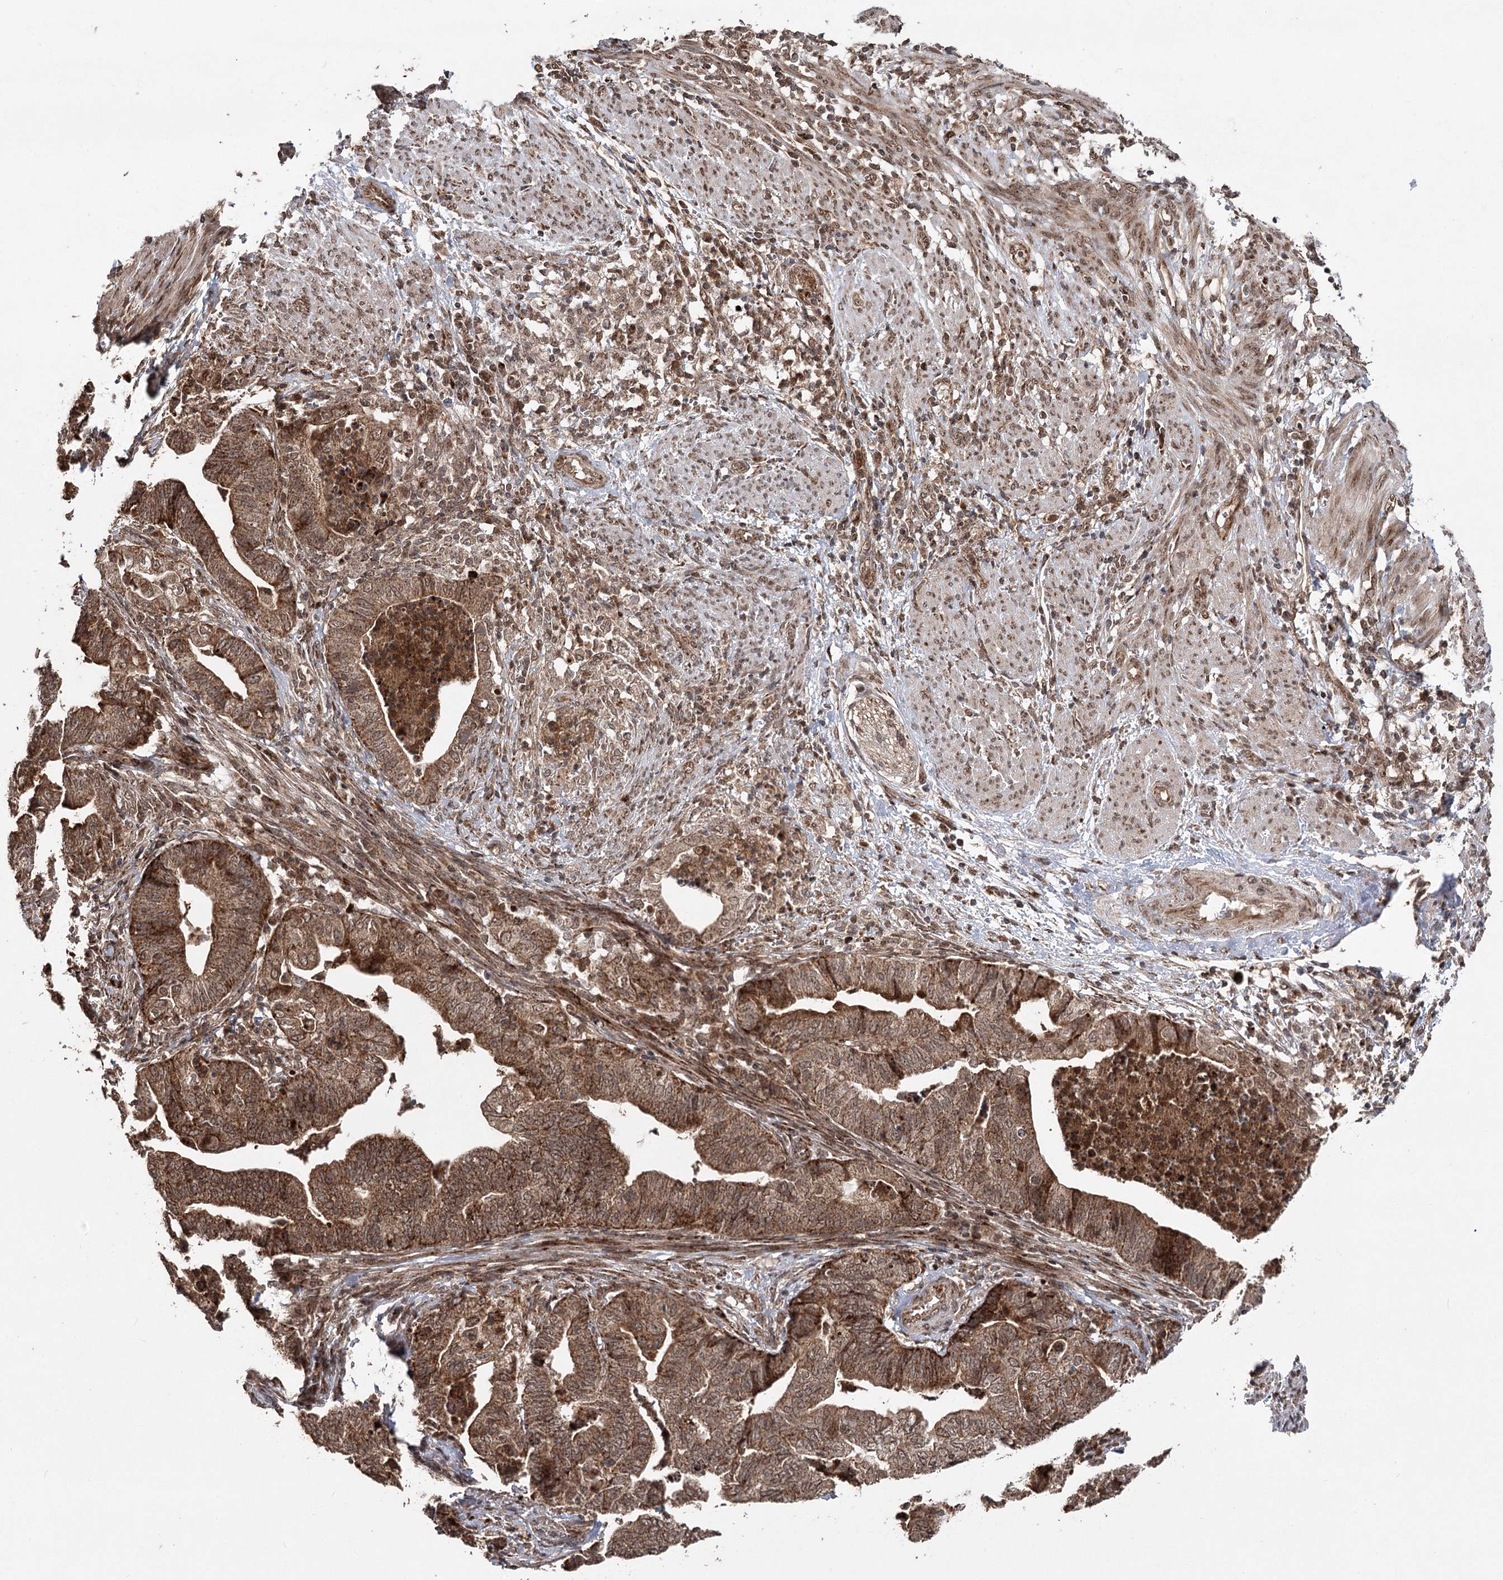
{"staining": {"intensity": "moderate", "quantity": ">75%", "location": "cytoplasmic/membranous"}, "tissue": "endometrial cancer", "cell_type": "Tumor cells", "image_type": "cancer", "snomed": [{"axis": "morphology", "description": "Polyp, NOS"}, {"axis": "morphology", "description": "Adenocarcinoma, NOS"}, {"axis": "morphology", "description": "Adenoma, NOS"}, {"axis": "topography", "description": "Endometrium"}], "caption": "An IHC photomicrograph of tumor tissue is shown. Protein staining in brown shows moderate cytoplasmic/membranous positivity in endometrial cancer (adenoma) within tumor cells.", "gene": "ZNRF3", "patient": {"sex": "female", "age": 79}}